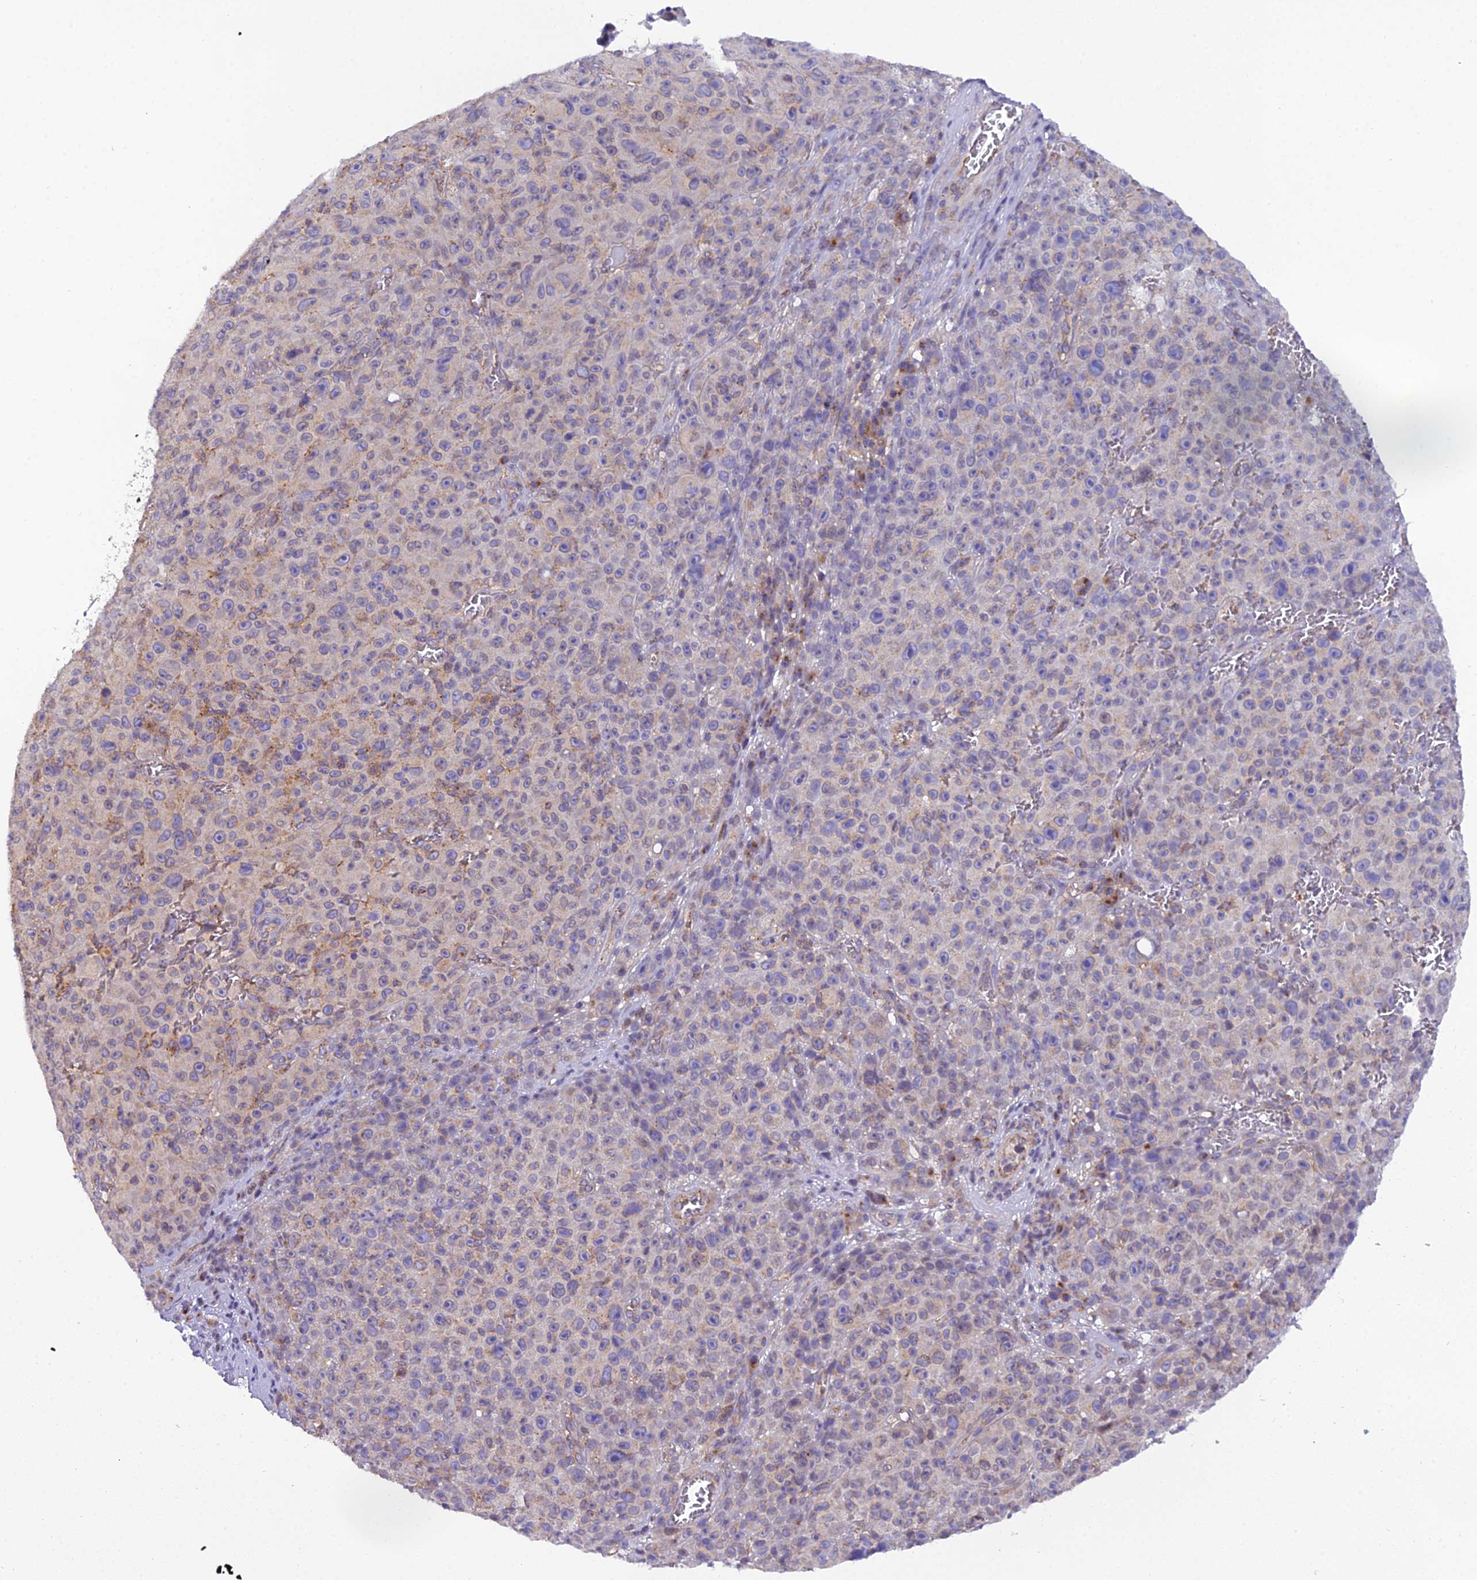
{"staining": {"intensity": "weak", "quantity": "25%-75%", "location": "cytoplasmic/membranous"}, "tissue": "melanoma", "cell_type": "Tumor cells", "image_type": "cancer", "snomed": [{"axis": "morphology", "description": "Malignant melanoma, NOS"}, {"axis": "topography", "description": "Skin"}], "caption": "The histopathology image displays staining of malignant melanoma, revealing weak cytoplasmic/membranous protein positivity (brown color) within tumor cells.", "gene": "GOLPH3", "patient": {"sex": "female", "age": 82}}